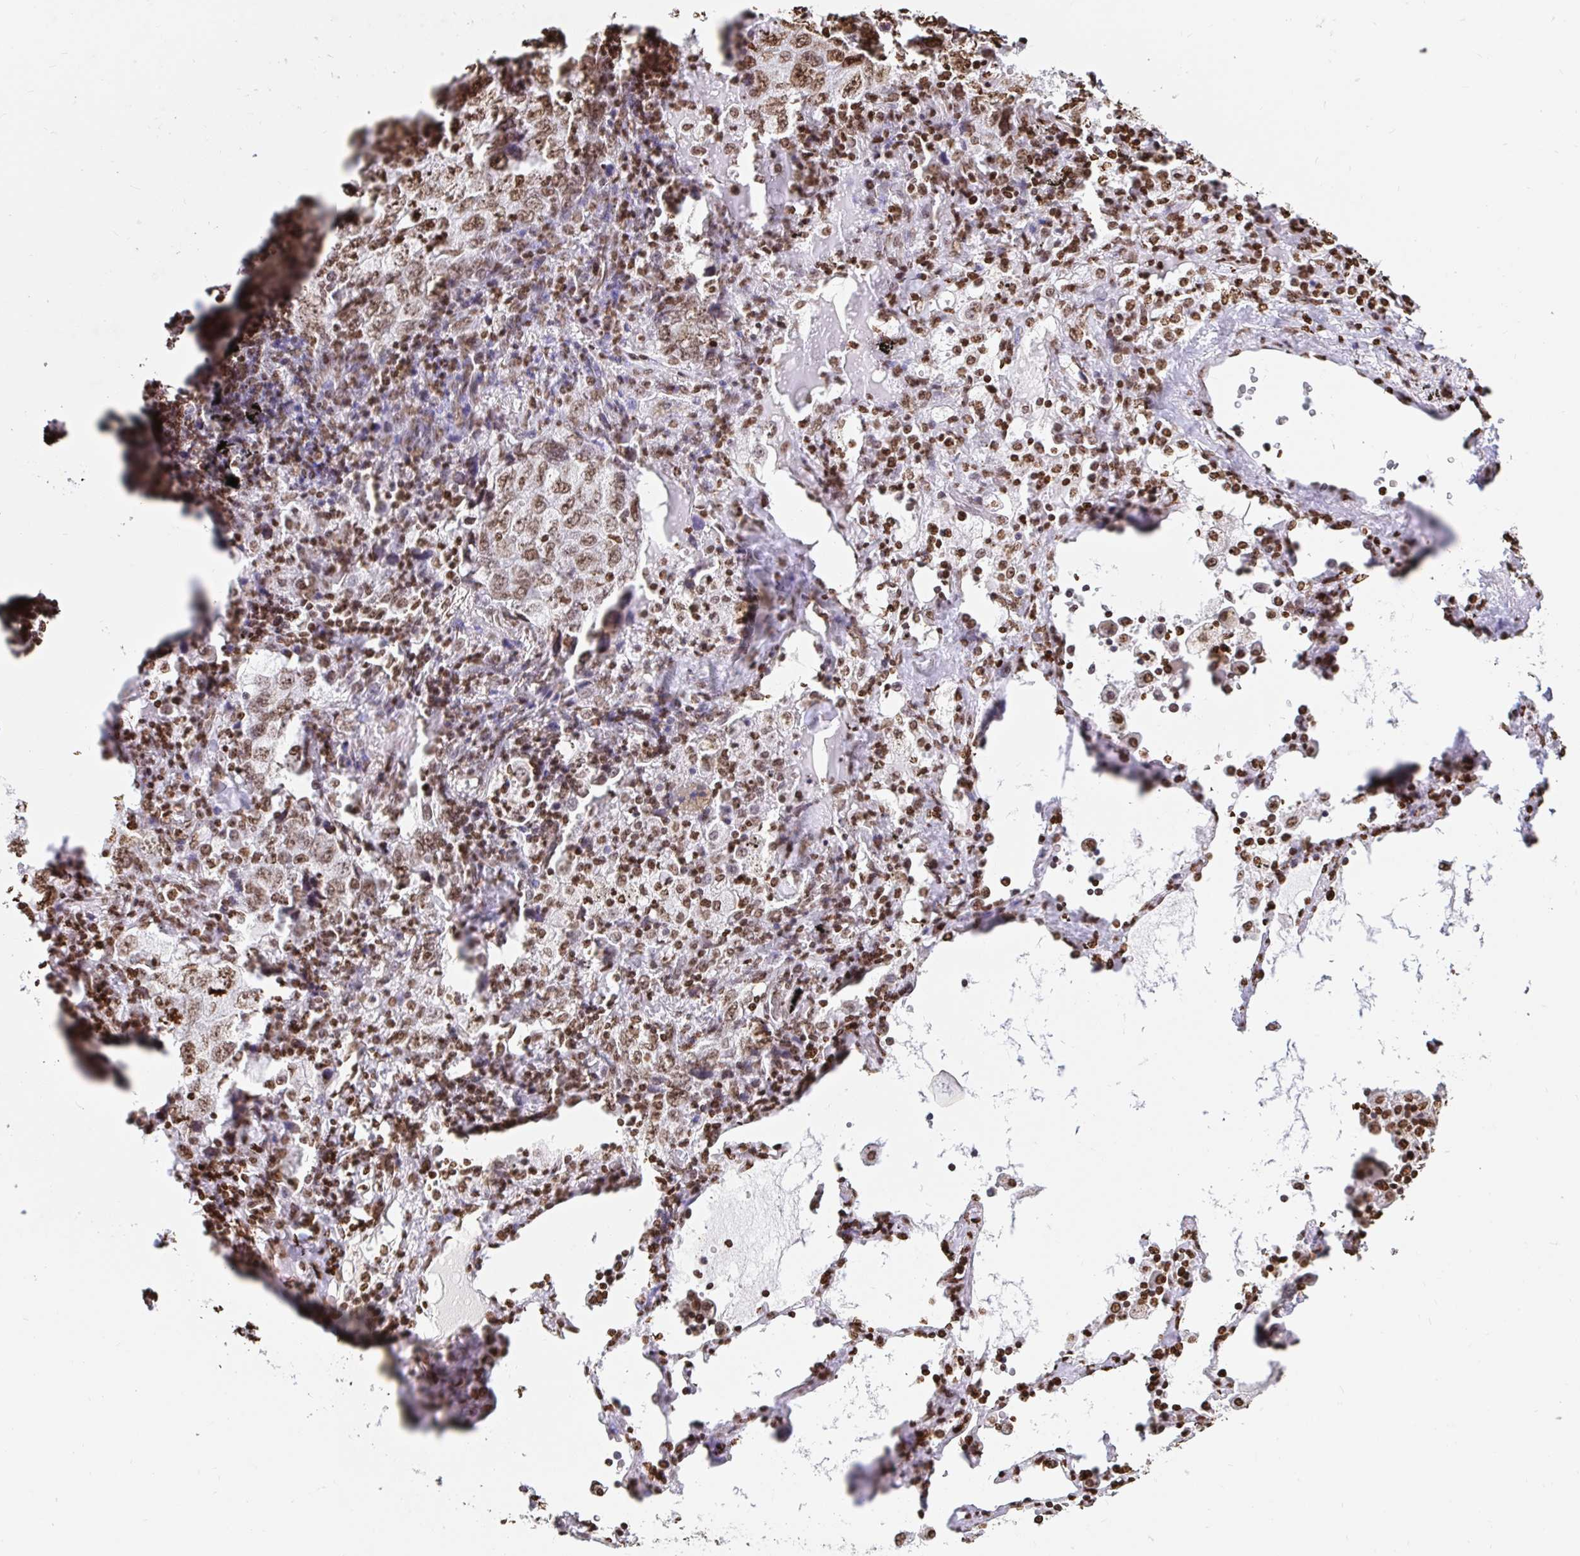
{"staining": {"intensity": "moderate", "quantity": ">75%", "location": "nuclear"}, "tissue": "lung cancer", "cell_type": "Tumor cells", "image_type": "cancer", "snomed": [{"axis": "morphology", "description": "Adenocarcinoma, NOS"}, {"axis": "topography", "description": "Lung"}], "caption": "Lung cancer stained with DAB (3,3'-diaminobenzidine) immunohistochemistry (IHC) displays medium levels of moderate nuclear expression in approximately >75% of tumor cells.", "gene": "H2BC5", "patient": {"sex": "female", "age": 57}}